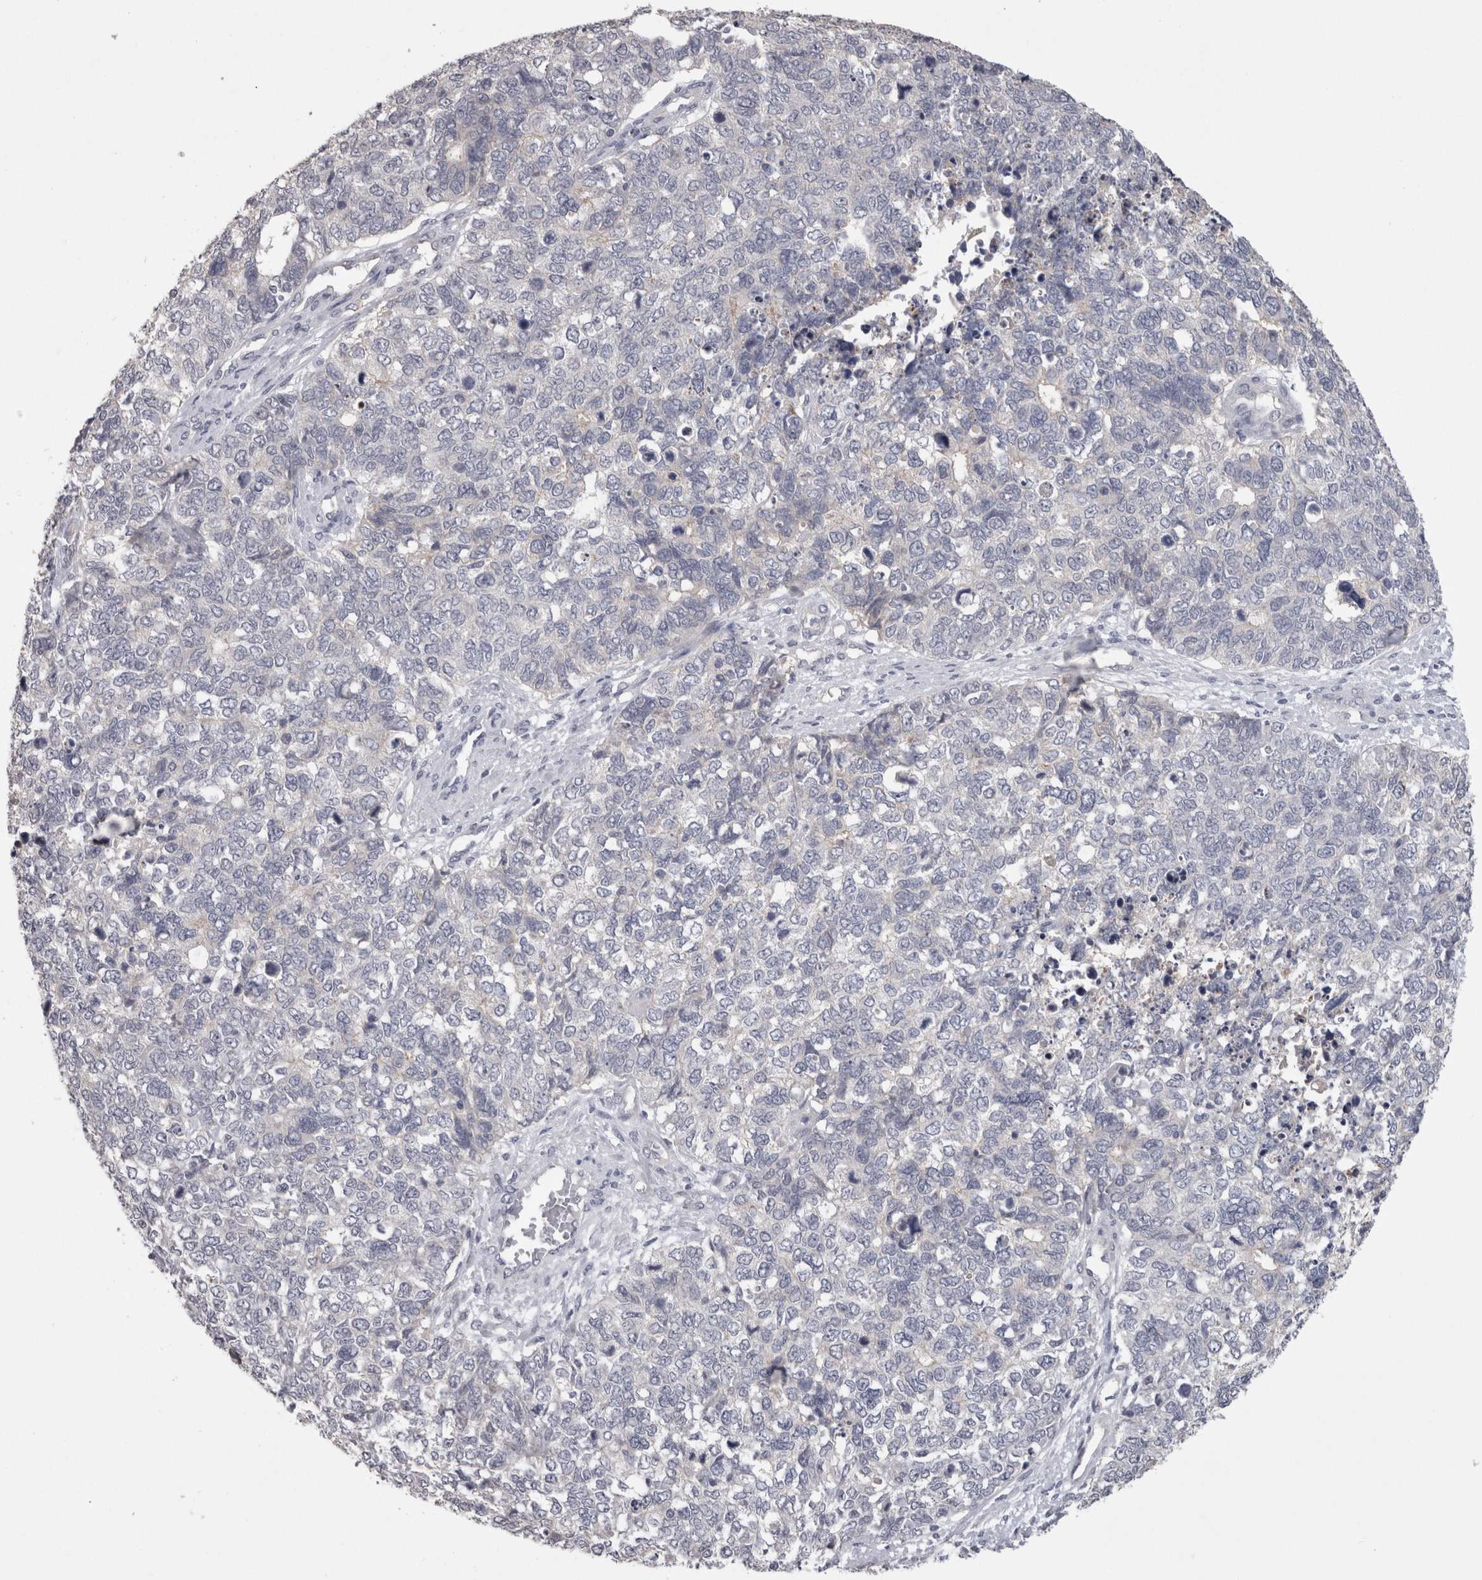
{"staining": {"intensity": "negative", "quantity": "none", "location": "none"}, "tissue": "cervical cancer", "cell_type": "Tumor cells", "image_type": "cancer", "snomed": [{"axis": "morphology", "description": "Squamous cell carcinoma, NOS"}, {"axis": "topography", "description": "Cervix"}], "caption": "Immunohistochemistry micrograph of human cervical squamous cell carcinoma stained for a protein (brown), which displays no expression in tumor cells. Nuclei are stained in blue.", "gene": "PON3", "patient": {"sex": "female", "age": 63}}